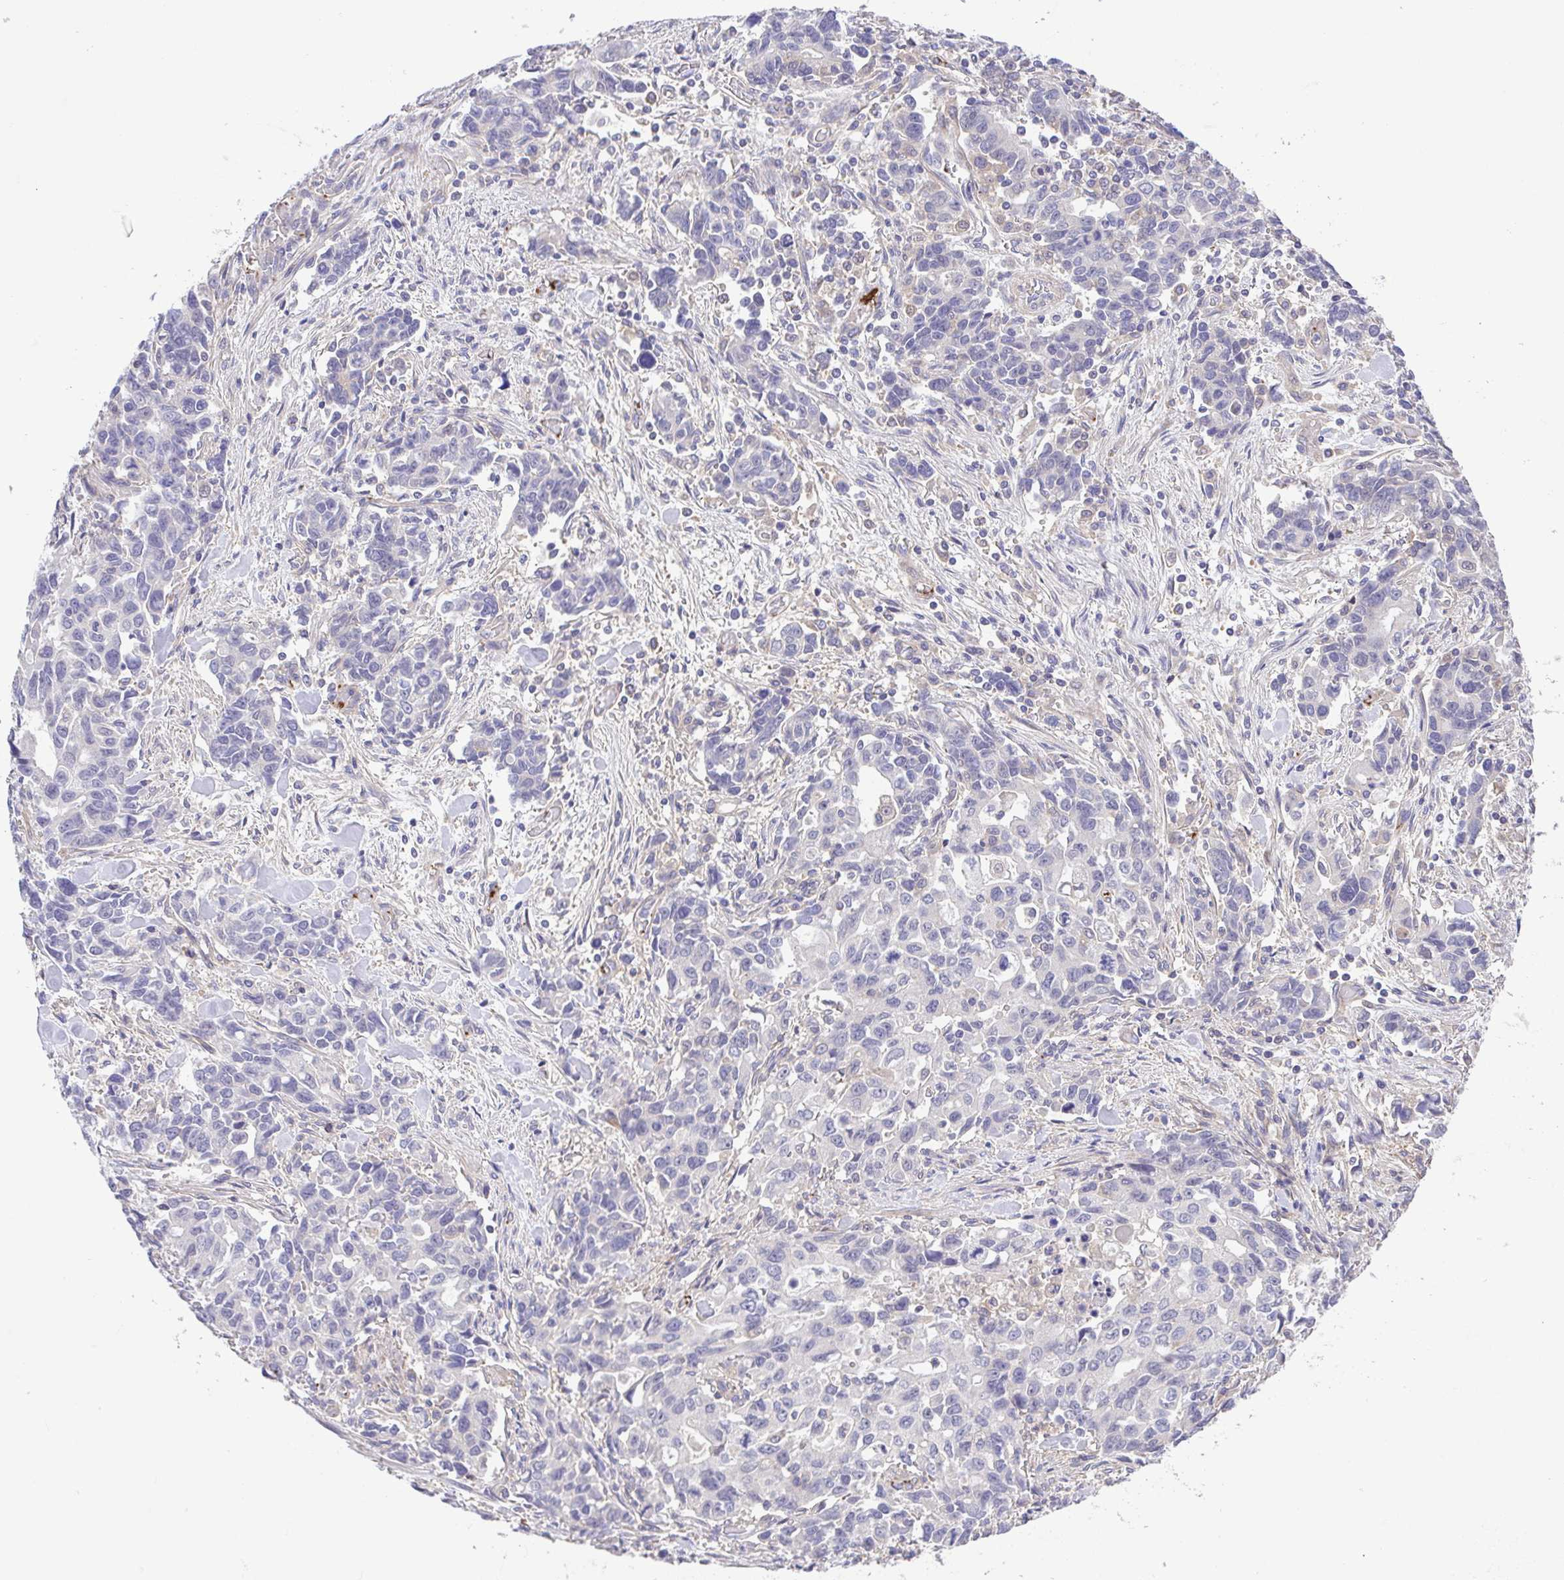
{"staining": {"intensity": "negative", "quantity": "none", "location": "none"}, "tissue": "stomach cancer", "cell_type": "Tumor cells", "image_type": "cancer", "snomed": [{"axis": "morphology", "description": "Adenocarcinoma, NOS"}, {"axis": "topography", "description": "Stomach, upper"}], "caption": "Immunohistochemistry histopathology image of stomach adenocarcinoma stained for a protein (brown), which shows no positivity in tumor cells.", "gene": "PRR14L", "patient": {"sex": "male", "age": 85}}